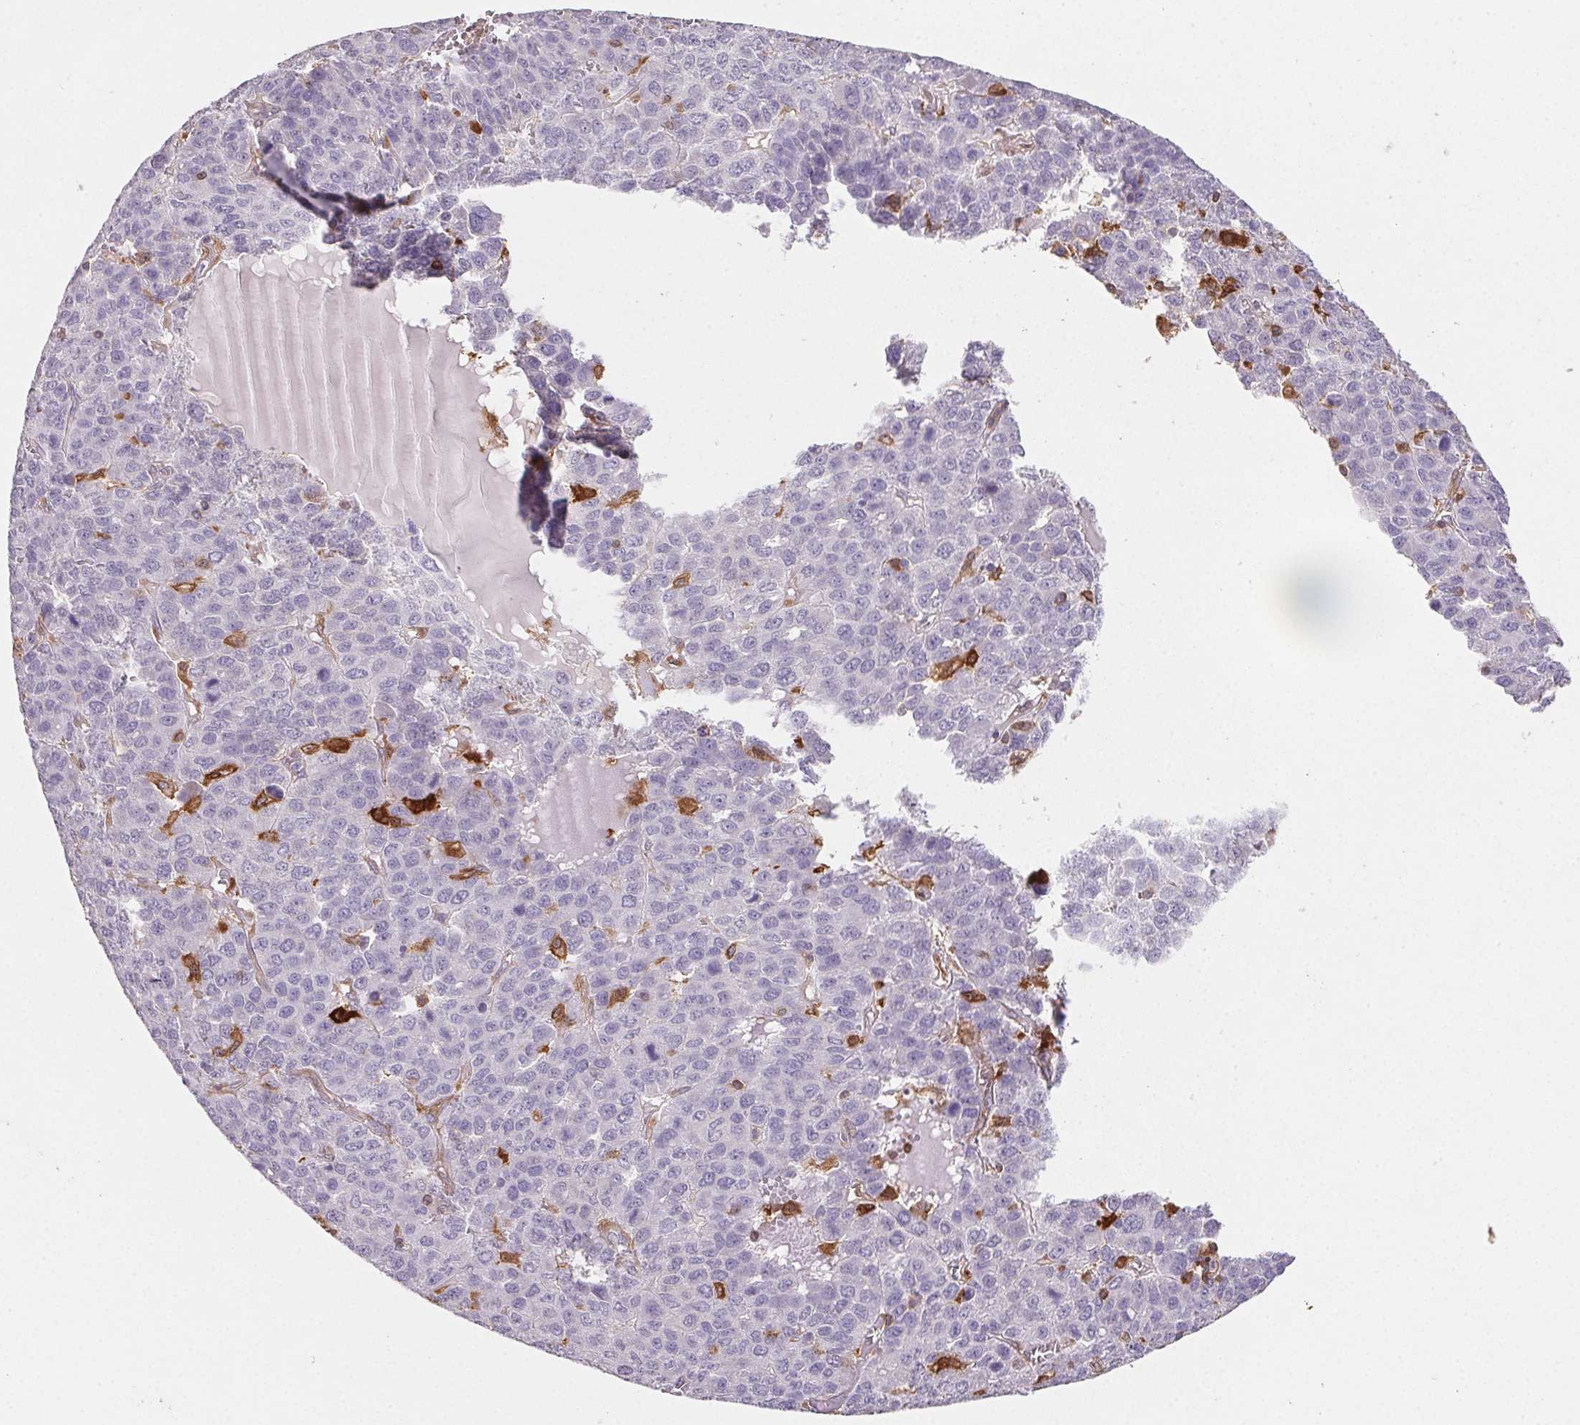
{"staining": {"intensity": "negative", "quantity": "none", "location": "none"}, "tissue": "liver cancer", "cell_type": "Tumor cells", "image_type": "cancer", "snomed": [{"axis": "morphology", "description": "Carcinoma, Hepatocellular, NOS"}, {"axis": "topography", "description": "Liver"}], "caption": "Immunohistochemistry (IHC) of human hepatocellular carcinoma (liver) reveals no positivity in tumor cells.", "gene": "GBP1", "patient": {"sex": "male", "age": 69}}